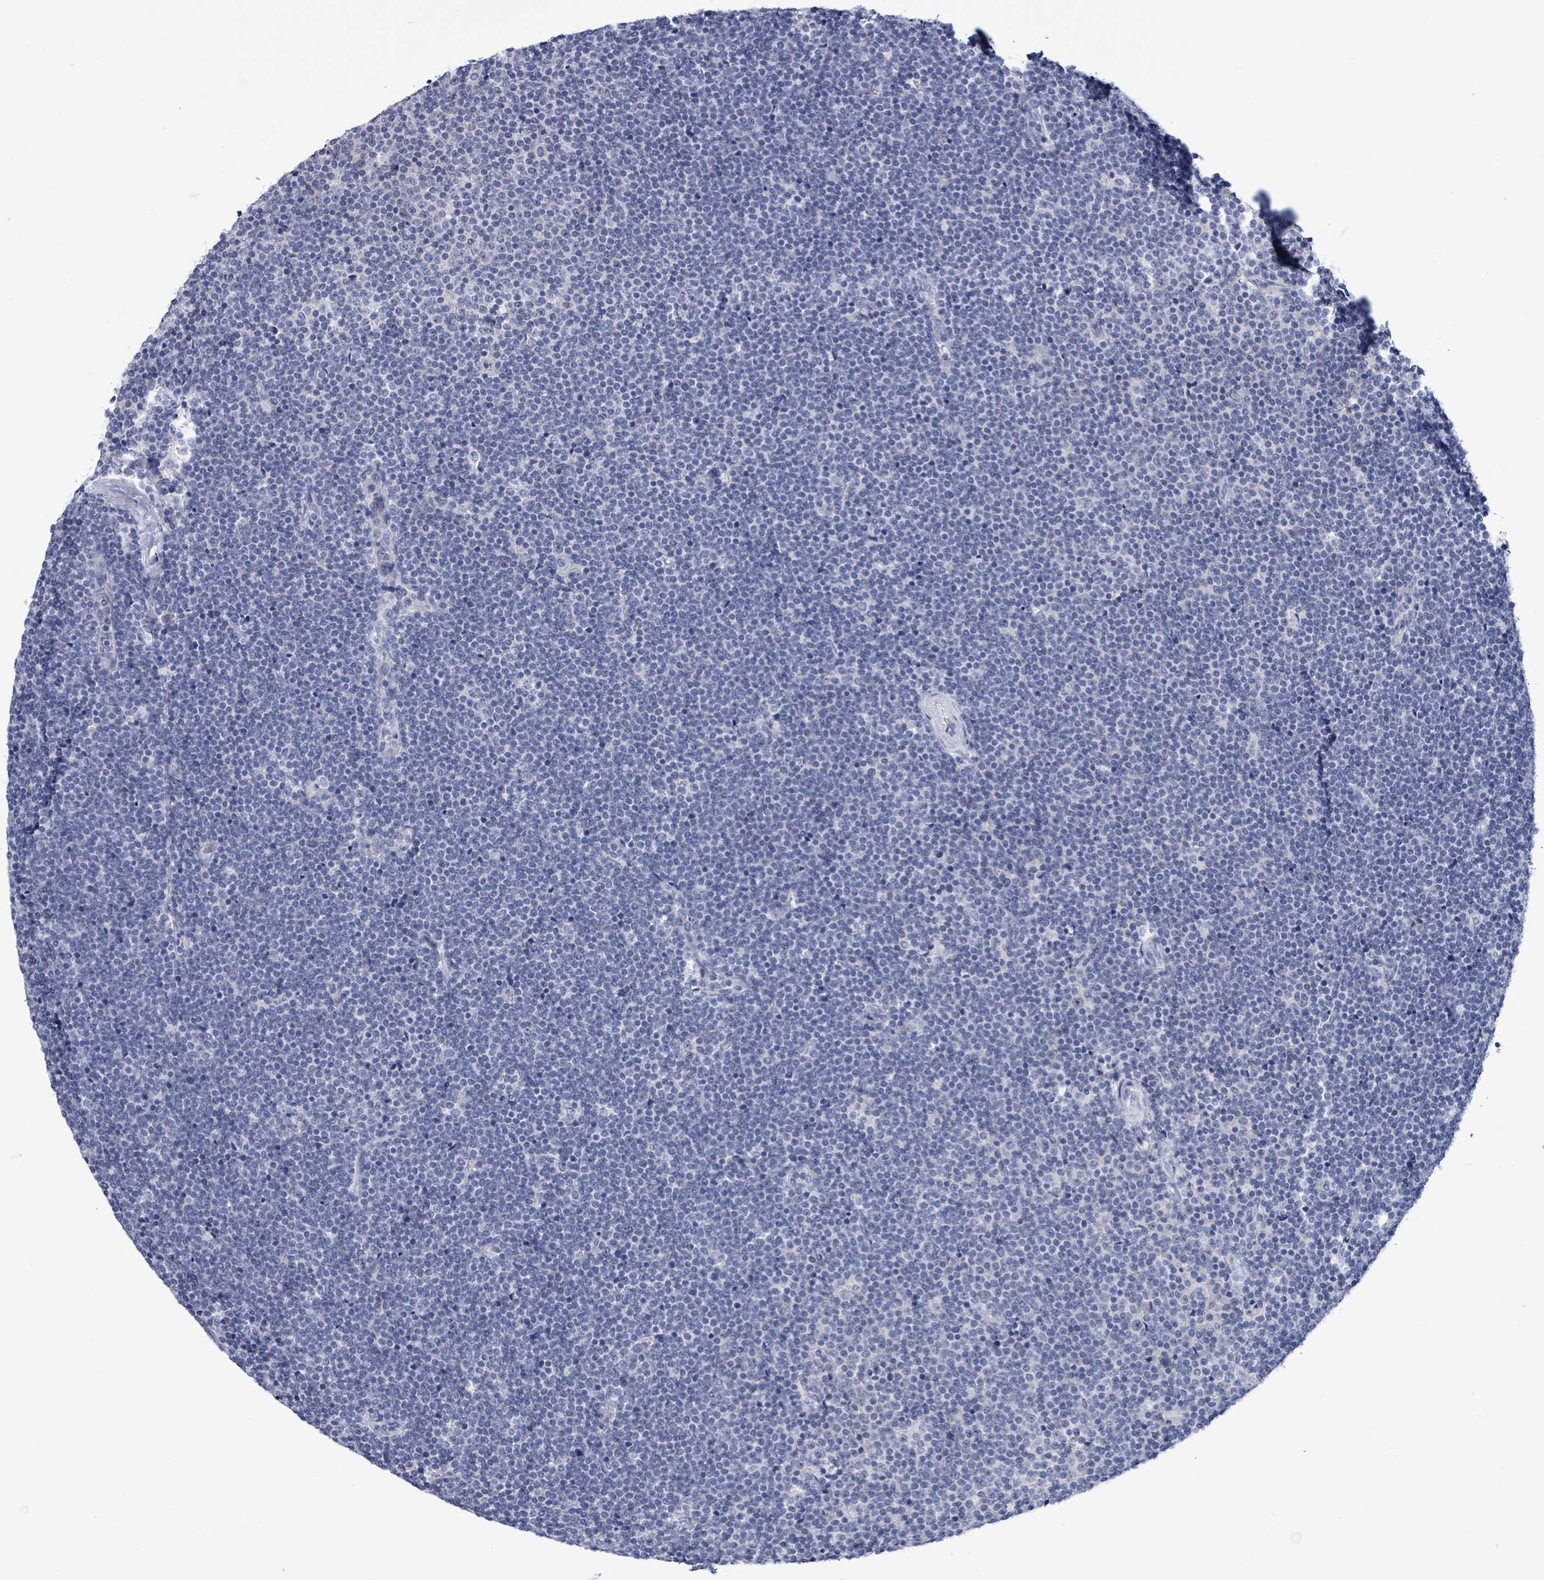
{"staining": {"intensity": "negative", "quantity": "none", "location": "none"}, "tissue": "lymphoma", "cell_type": "Tumor cells", "image_type": "cancer", "snomed": [{"axis": "morphology", "description": "Malignant lymphoma, non-Hodgkin's type, Low grade"}, {"axis": "topography", "description": "Lymph node"}], "caption": "Tumor cells show no significant expression in low-grade malignant lymphoma, non-Hodgkin's type. (DAB immunohistochemistry visualized using brightfield microscopy, high magnification).", "gene": "BSG", "patient": {"sex": "male", "age": 48}}